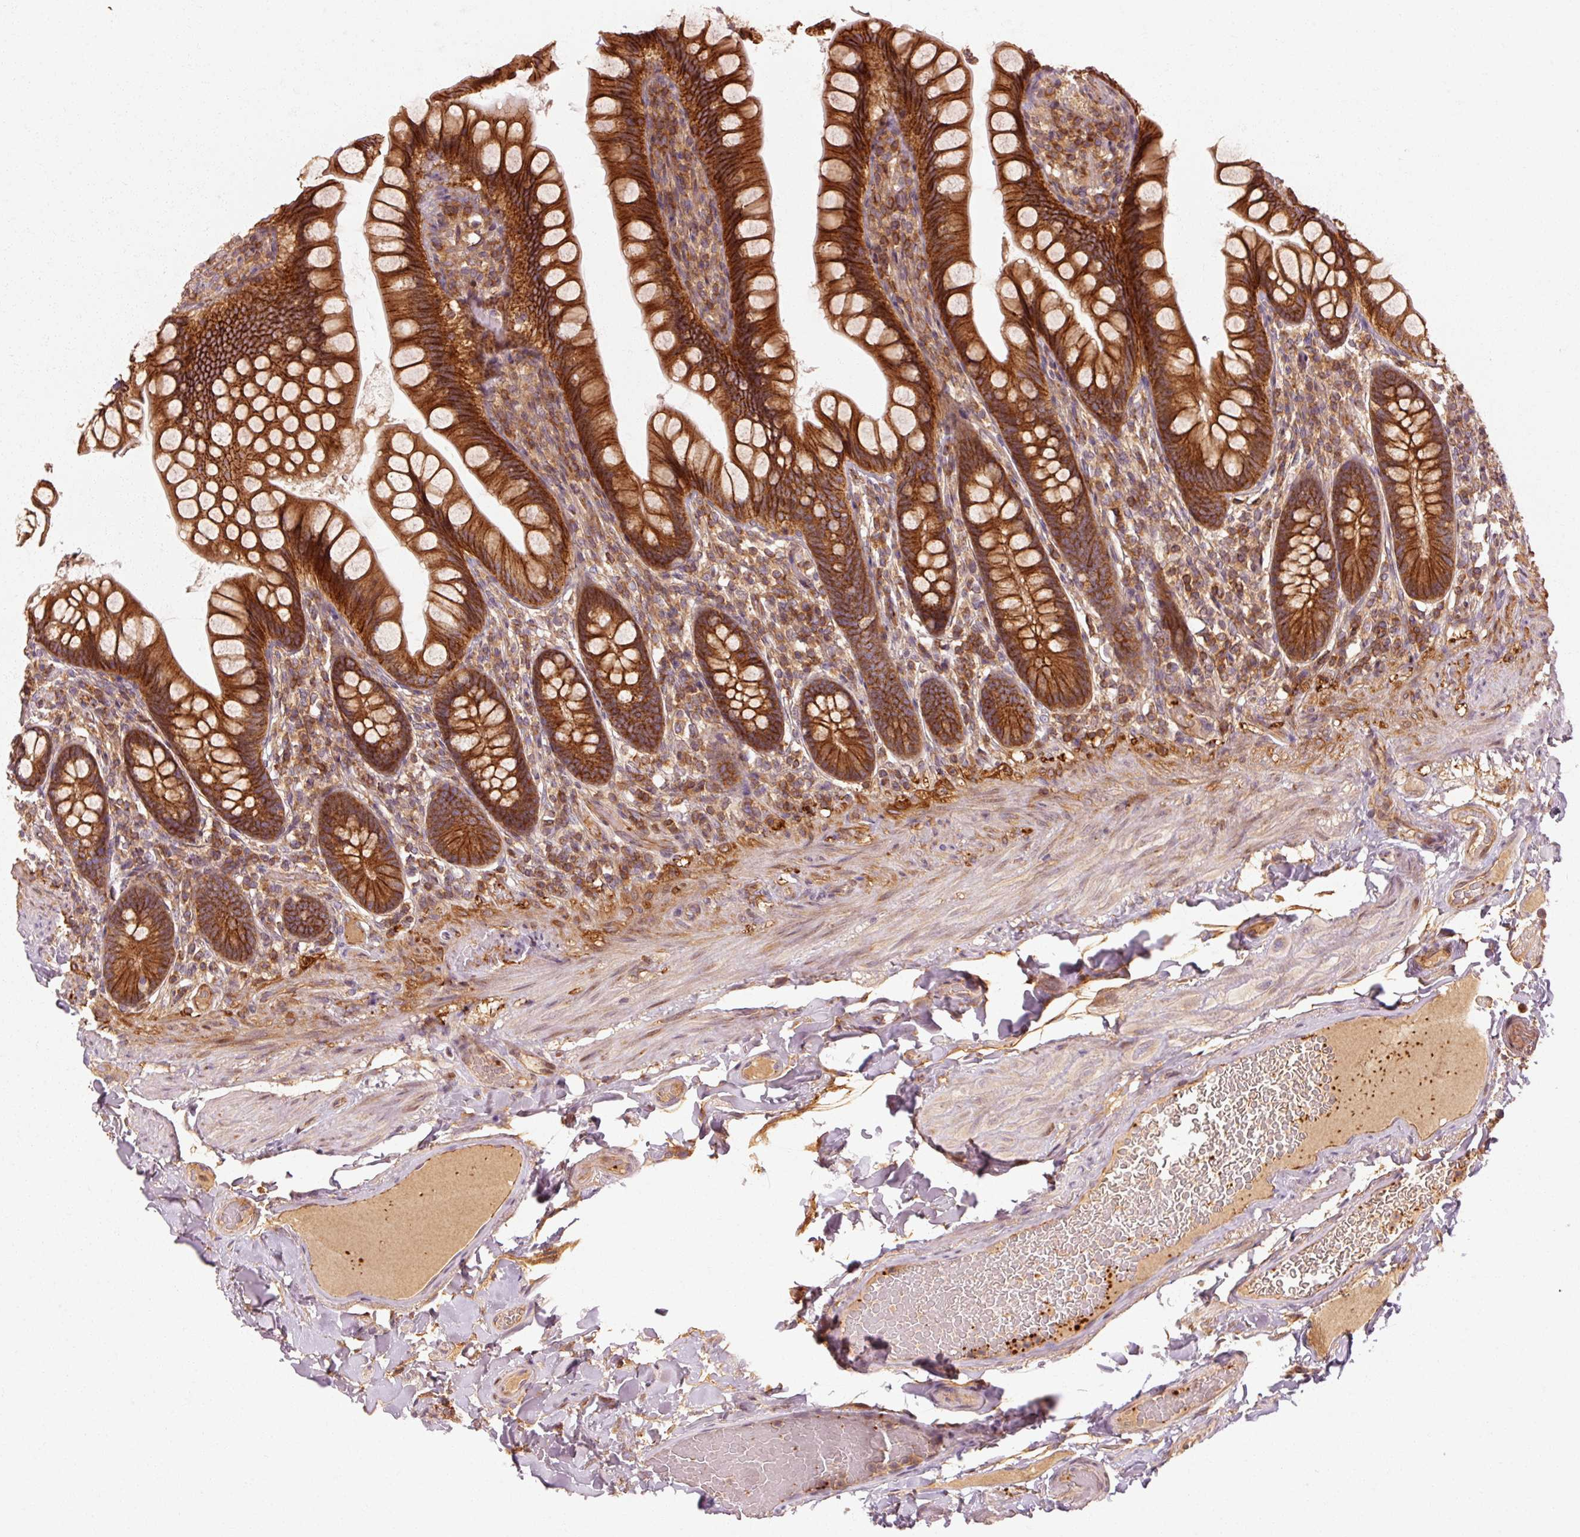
{"staining": {"intensity": "strong", "quantity": ">75%", "location": "cytoplasmic/membranous"}, "tissue": "small intestine", "cell_type": "Glandular cells", "image_type": "normal", "snomed": [{"axis": "morphology", "description": "Normal tissue, NOS"}, {"axis": "topography", "description": "Small intestine"}], "caption": "Human small intestine stained for a protein (brown) shows strong cytoplasmic/membranous positive positivity in about >75% of glandular cells.", "gene": "CTNNA1", "patient": {"sex": "male", "age": 70}}